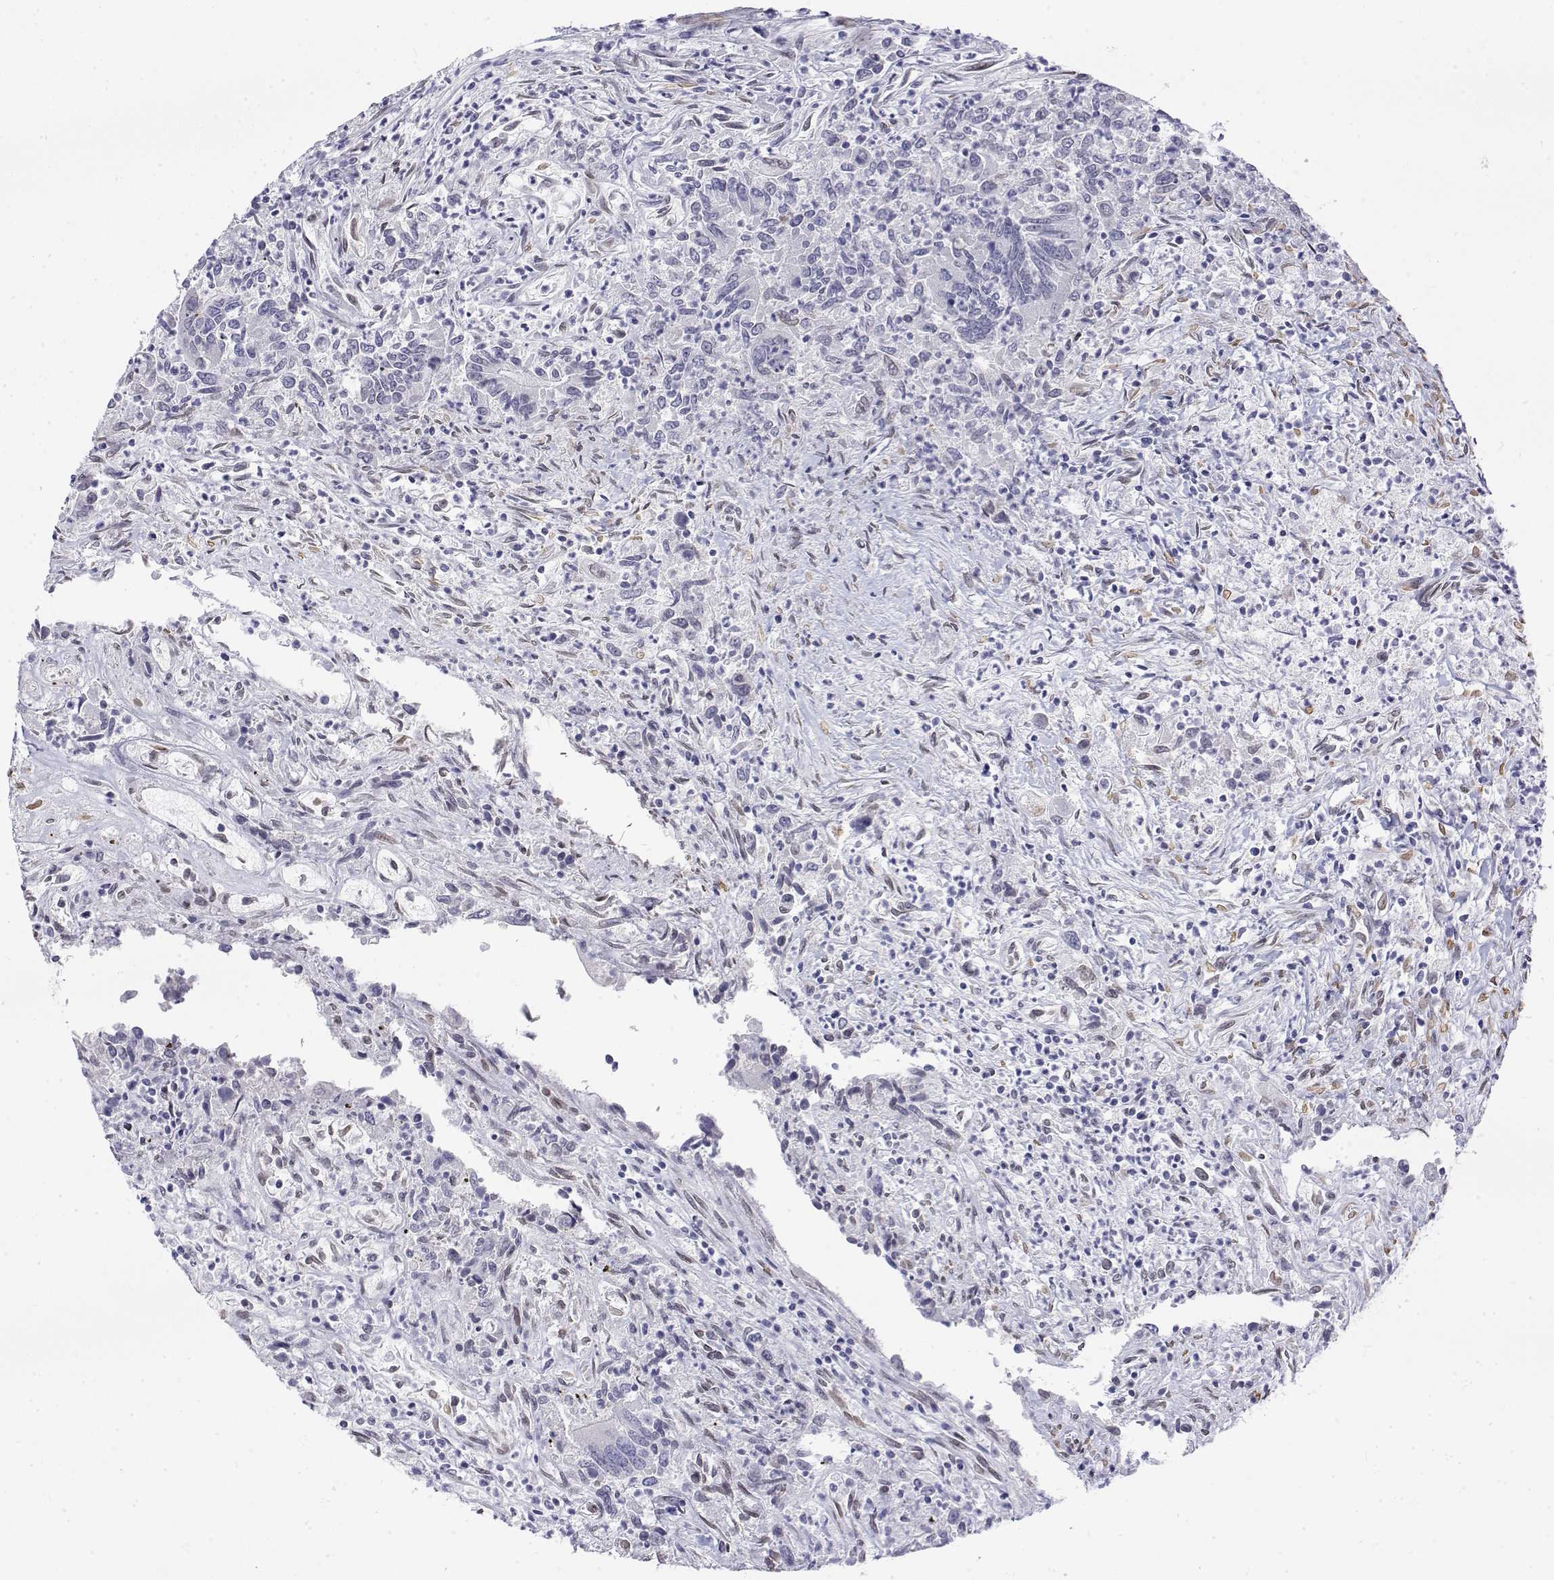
{"staining": {"intensity": "negative", "quantity": "none", "location": "none"}, "tissue": "colorectal cancer", "cell_type": "Tumor cells", "image_type": "cancer", "snomed": [{"axis": "morphology", "description": "Adenocarcinoma, NOS"}, {"axis": "topography", "description": "Colon"}], "caption": "Immunohistochemistry of human colorectal adenocarcinoma displays no staining in tumor cells.", "gene": "ZNF532", "patient": {"sex": "female", "age": 67}}